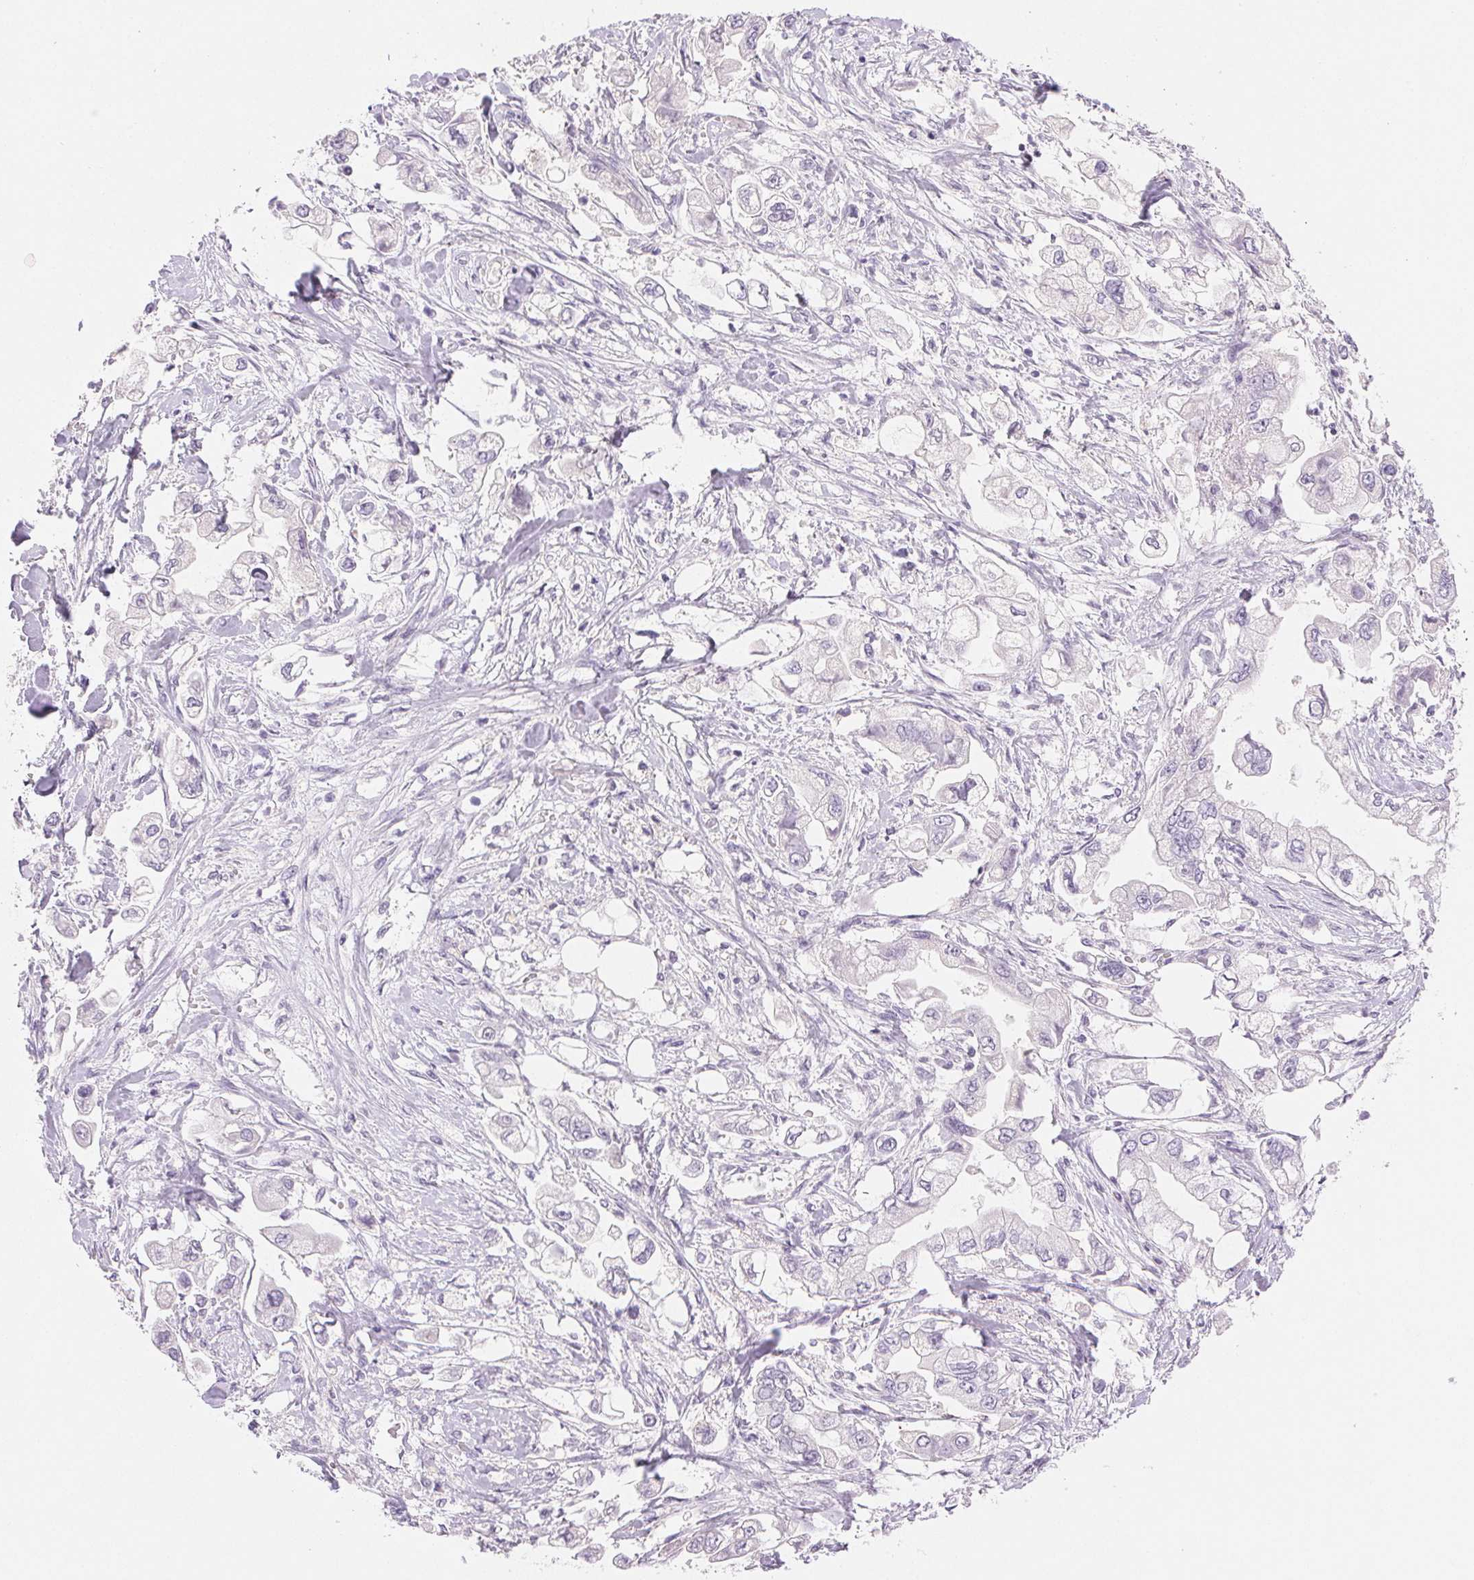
{"staining": {"intensity": "negative", "quantity": "none", "location": "none"}, "tissue": "stomach cancer", "cell_type": "Tumor cells", "image_type": "cancer", "snomed": [{"axis": "morphology", "description": "Adenocarcinoma, NOS"}, {"axis": "topography", "description": "Stomach"}], "caption": "Stomach cancer was stained to show a protein in brown. There is no significant positivity in tumor cells. The staining was performed using DAB (3,3'-diaminobenzidine) to visualize the protein expression in brown, while the nuclei were stained in blue with hematoxylin (Magnification: 20x).", "gene": "BPIFB2", "patient": {"sex": "male", "age": 62}}